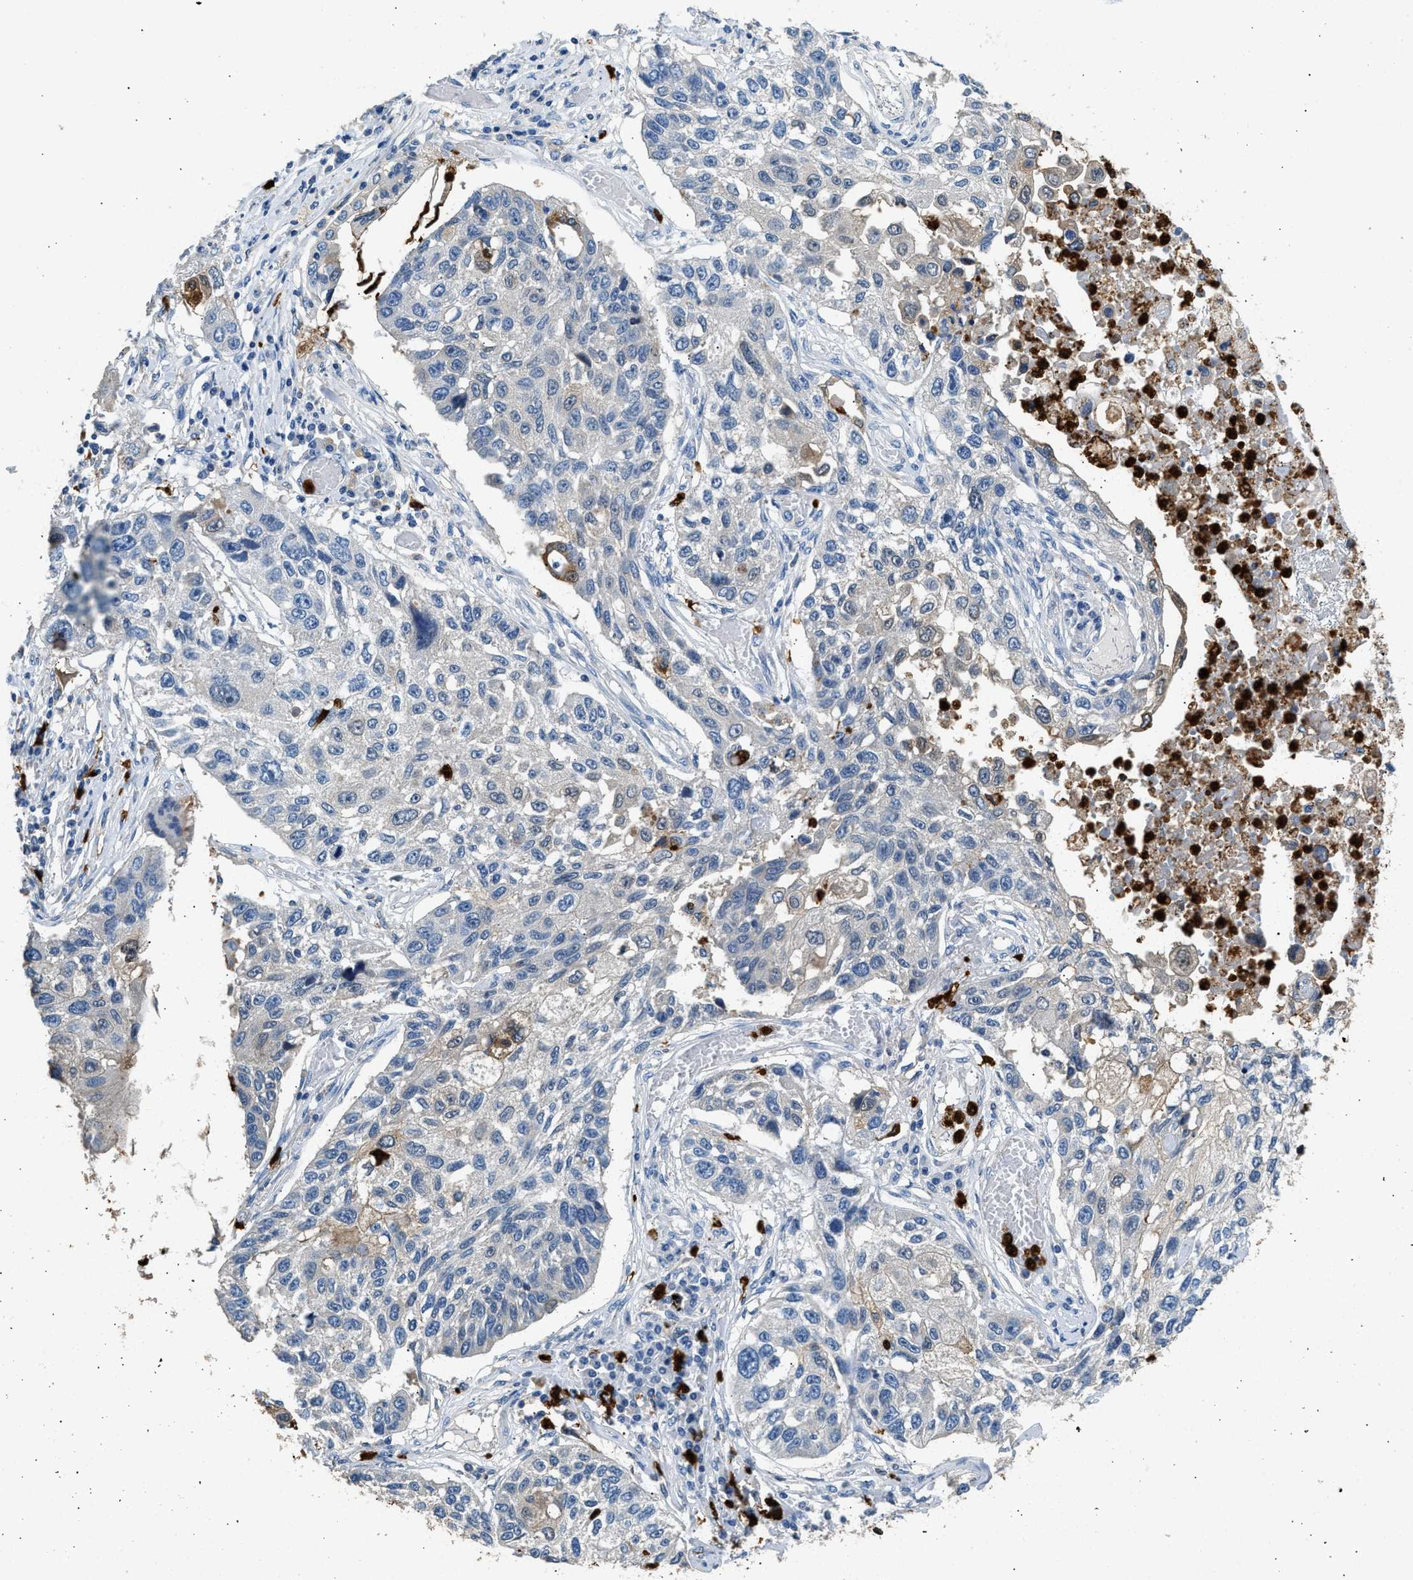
{"staining": {"intensity": "weak", "quantity": "<25%", "location": "cytoplasmic/membranous"}, "tissue": "lung cancer", "cell_type": "Tumor cells", "image_type": "cancer", "snomed": [{"axis": "morphology", "description": "Squamous cell carcinoma, NOS"}, {"axis": "topography", "description": "Lung"}], "caption": "IHC image of lung cancer (squamous cell carcinoma) stained for a protein (brown), which displays no expression in tumor cells.", "gene": "ANXA3", "patient": {"sex": "male", "age": 71}}